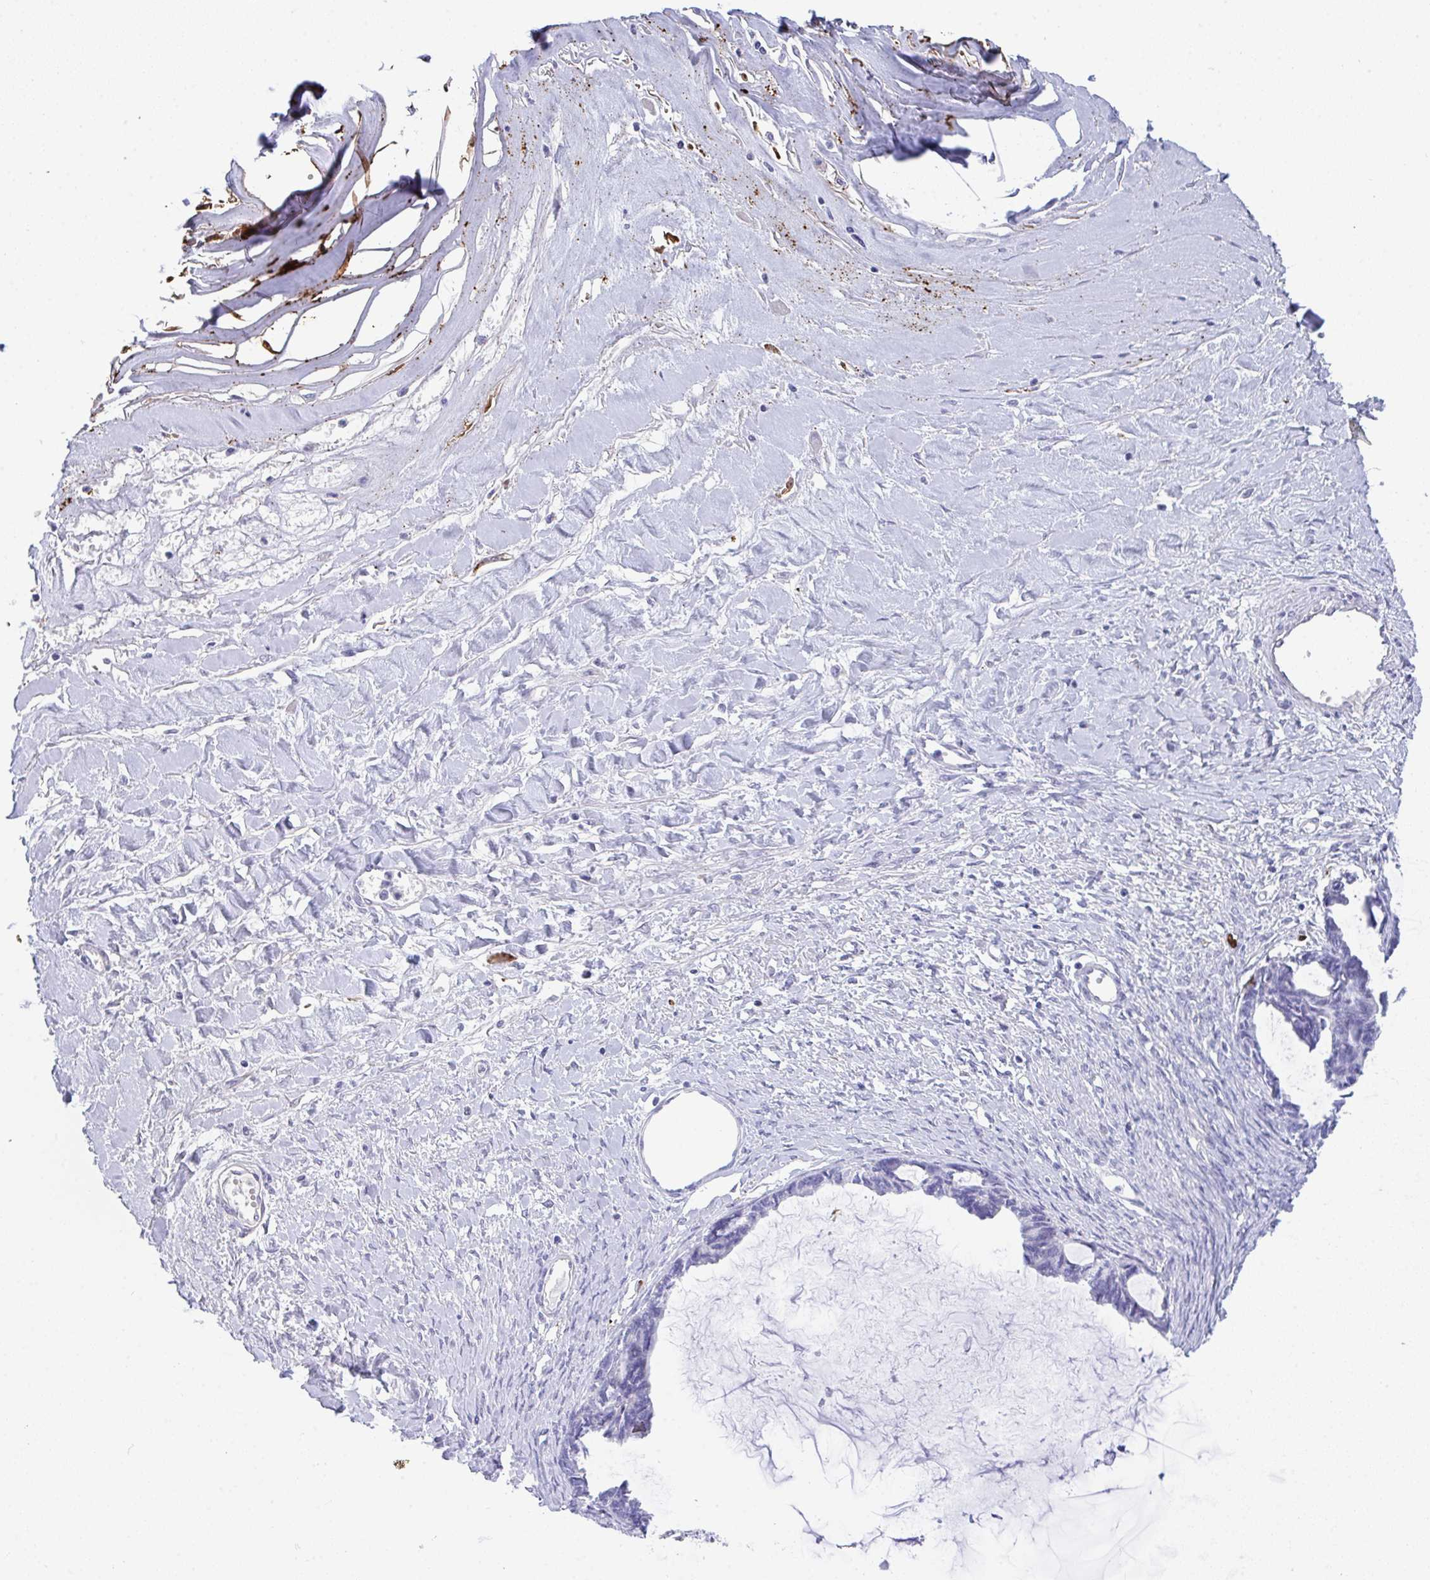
{"staining": {"intensity": "negative", "quantity": "none", "location": "none"}, "tissue": "ovarian cancer", "cell_type": "Tumor cells", "image_type": "cancer", "snomed": [{"axis": "morphology", "description": "Cystadenocarcinoma, mucinous, NOS"}, {"axis": "topography", "description": "Ovary"}], "caption": "This is an immunohistochemistry (IHC) histopathology image of human ovarian cancer. There is no positivity in tumor cells.", "gene": "KMT2E", "patient": {"sex": "female", "age": 61}}